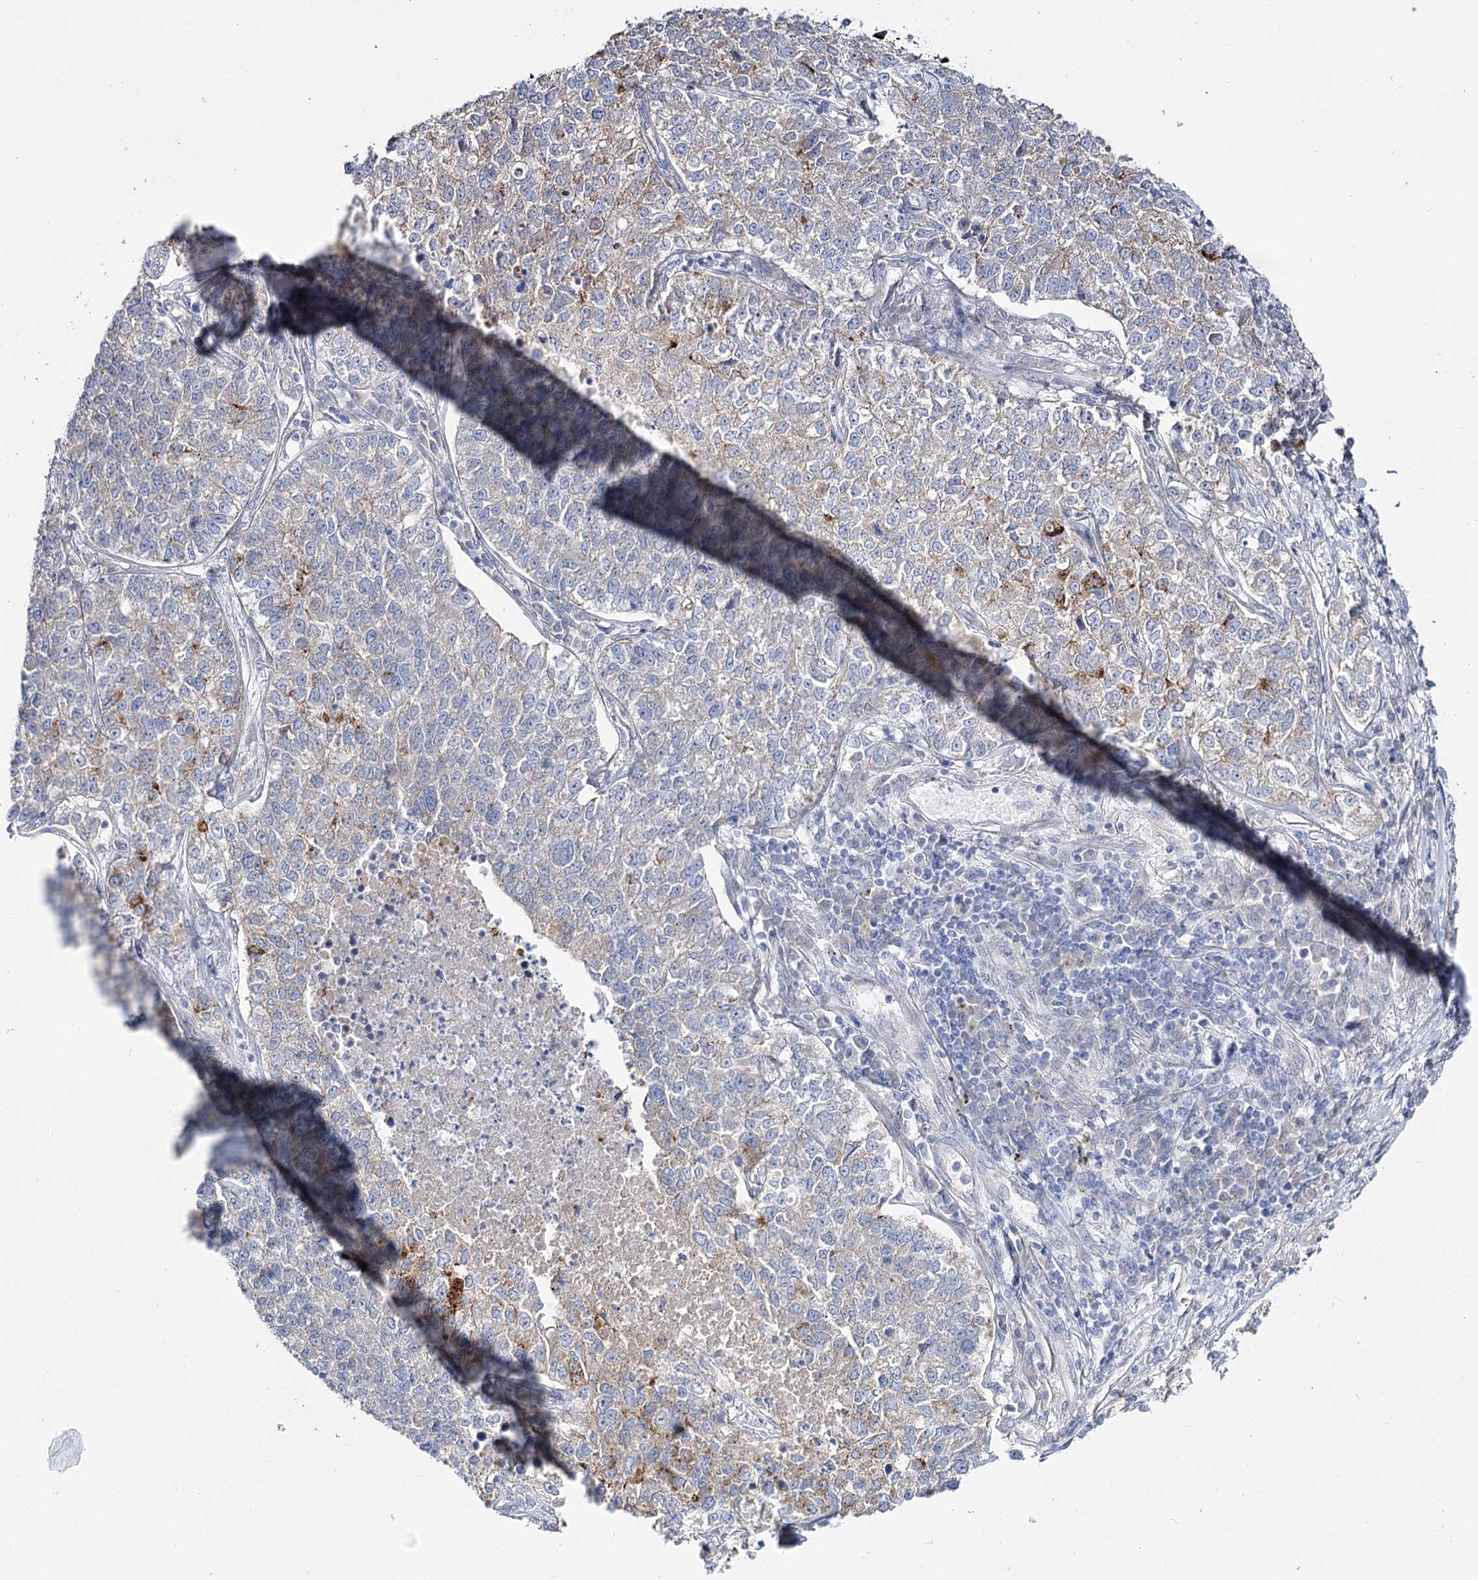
{"staining": {"intensity": "weak", "quantity": "<25%", "location": "cytoplasmic/membranous"}, "tissue": "lung cancer", "cell_type": "Tumor cells", "image_type": "cancer", "snomed": [{"axis": "morphology", "description": "Adenocarcinoma, NOS"}, {"axis": "topography", "description": "Lung"}], "caption": "Lung adenocarcinoma stained for a protein using IHC shows no staining tumor cells.", "gene": "SUOX", "patient": {"sex": "male", "age": 49}}